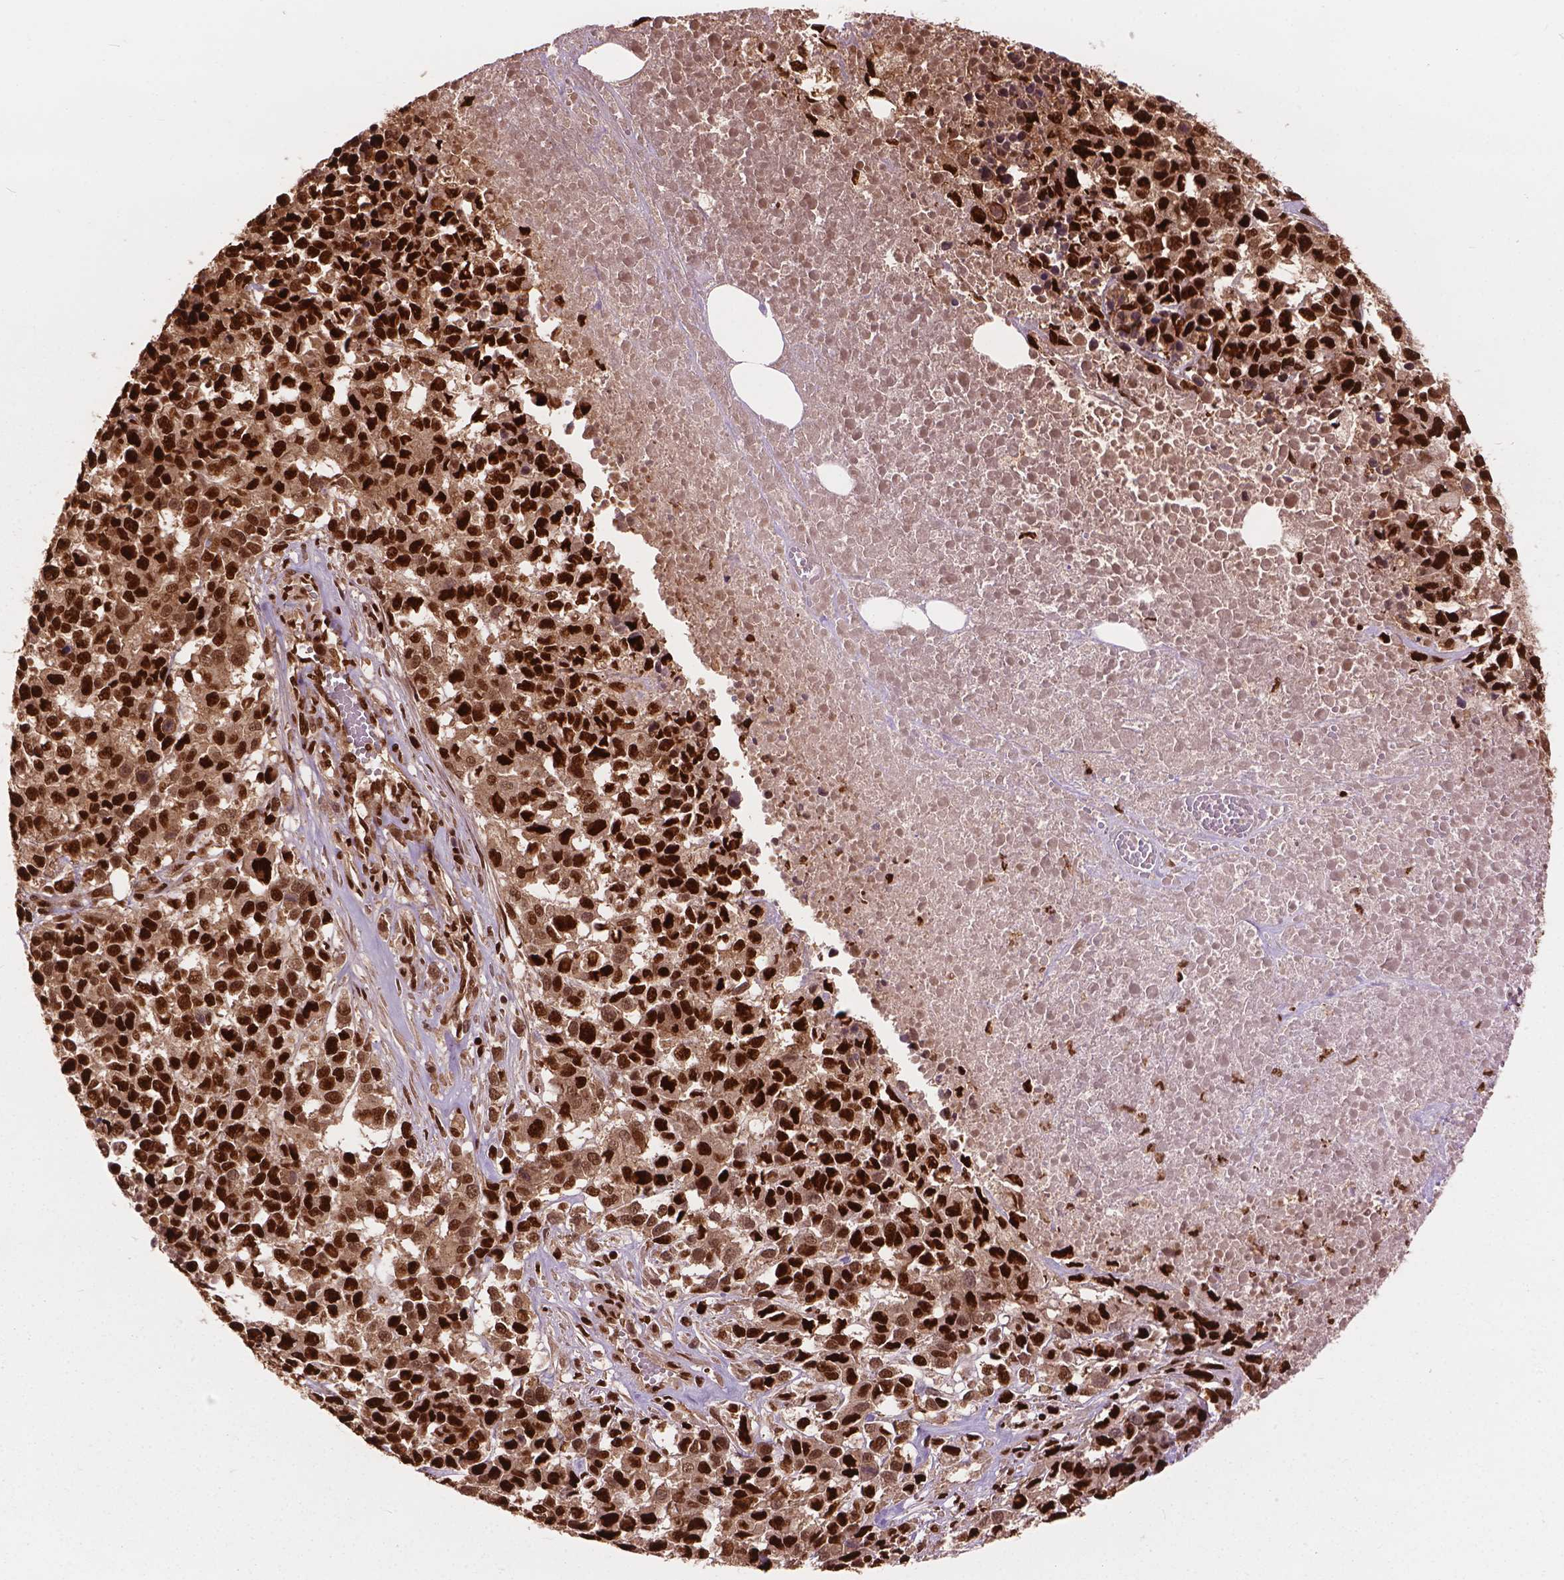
{"staining": {"intensity": "strong", "quantity": ">75%", "location": "nuclear"}, "tissue": "melanoma", "cell_type": "Tumor cells", "image_type": "cancer", "snomed": [{"axis": "morphology", "description": "Malignant melanoma, Metastatic site"}, {"axis": "topography", "description": "Skin"}], "caption": "Melanoma was stained to show a protein in brown. There is high levels of strong nuclear positivity in about >75% of tumor cells.", "gene": "ANP32B", "patient": {"sex": "male", "age": 84}}